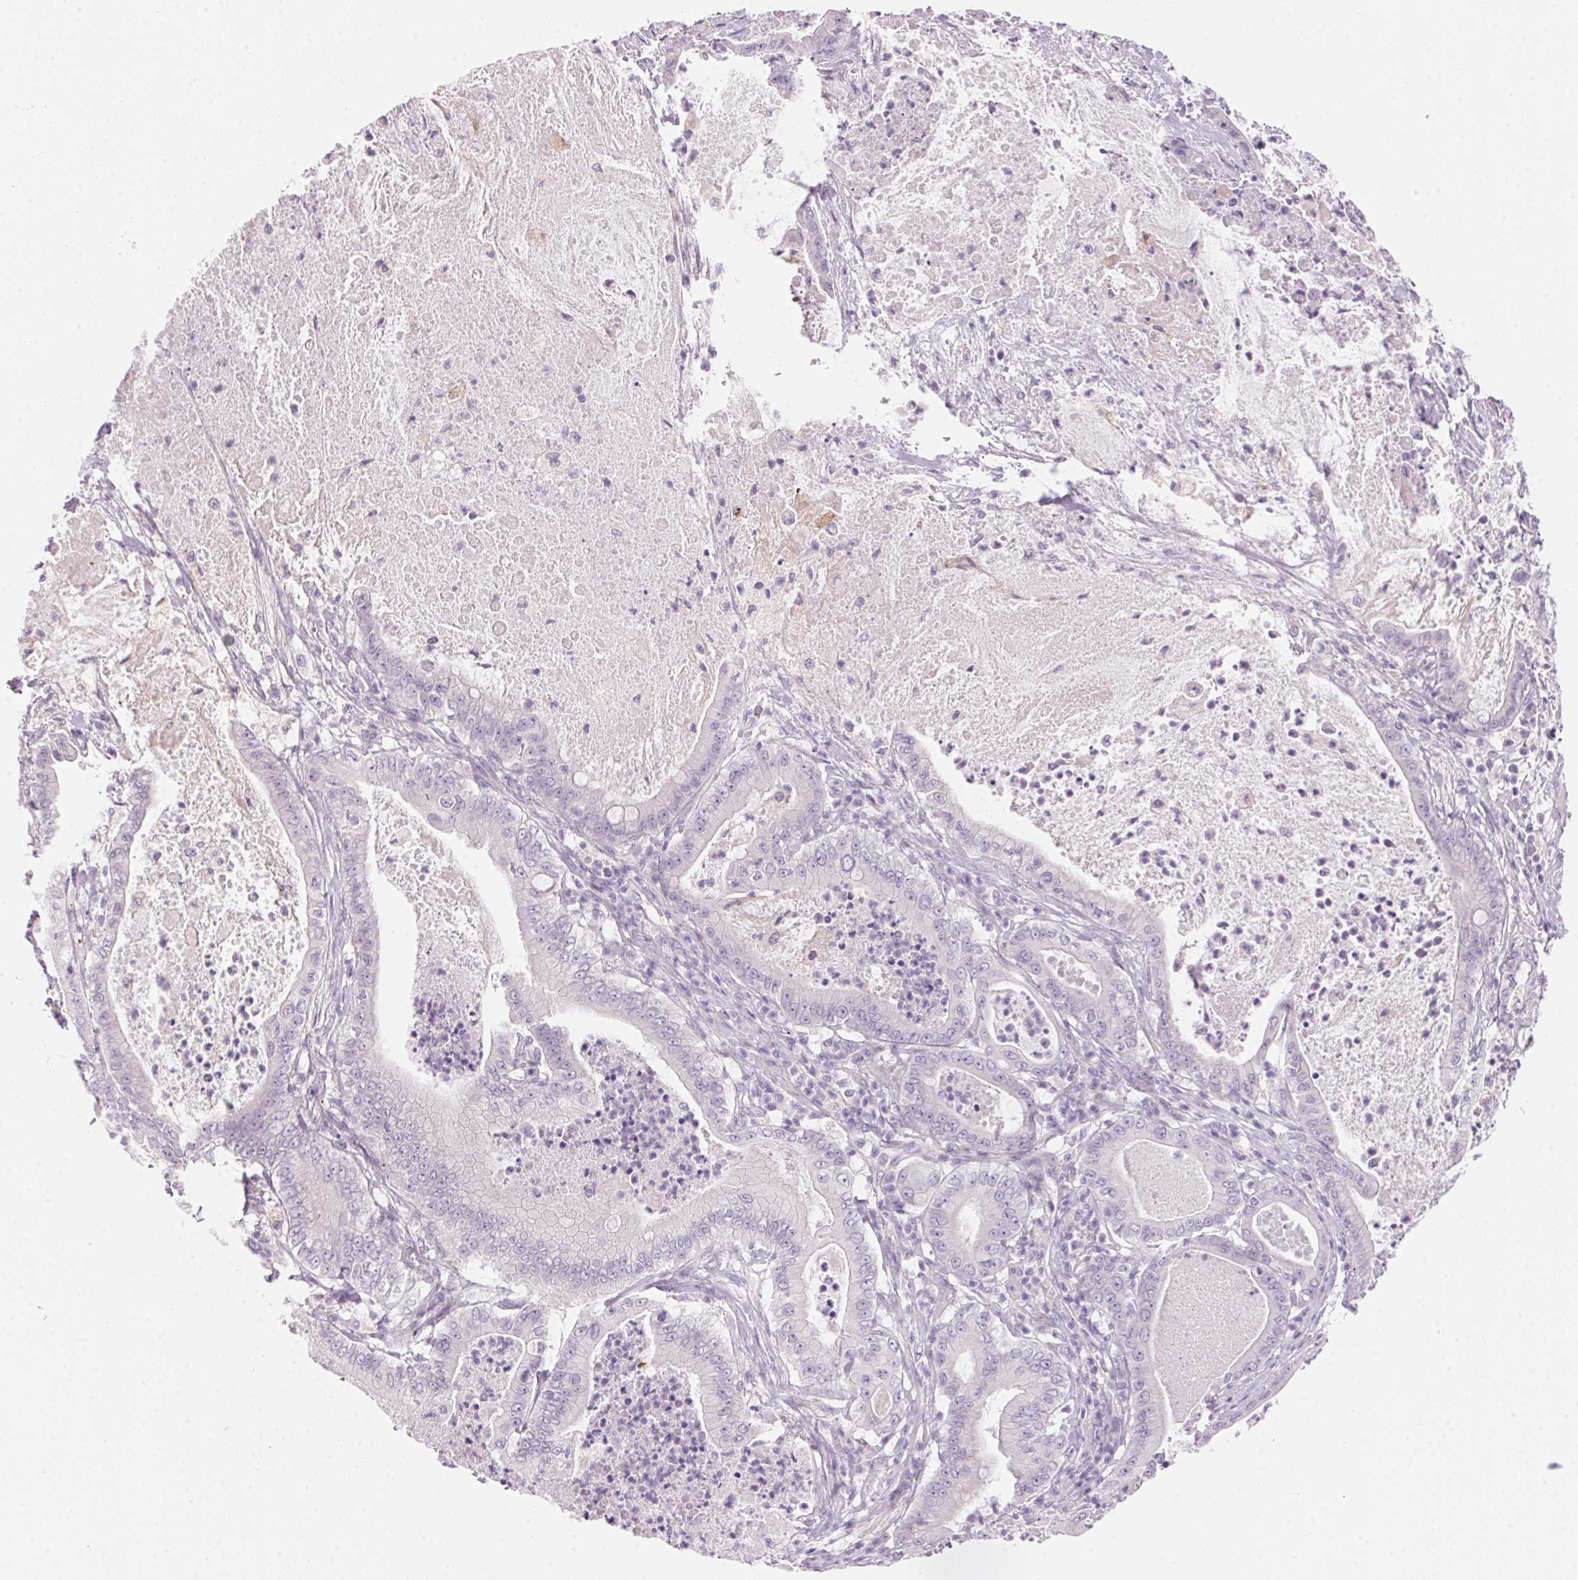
{"staining": {"intensity": "negative", "quantity": "none", "location": "none"}, "tissue": "pancreatic cancer", "cell_type": "Tumor cells", "image_type": "cancer", "snomed": [{"axis": "morphology", "description": "Adenocarcinoma, NOS"}, {"axis": "topography", "description": "Pancreas"}], "caption": "The photomicrograph demonstrates no staining of tumor cells in adenocarcinoma (pancreatic).", "gene": "TEKT1", "patient": {"sex": "male", "age": 71}}